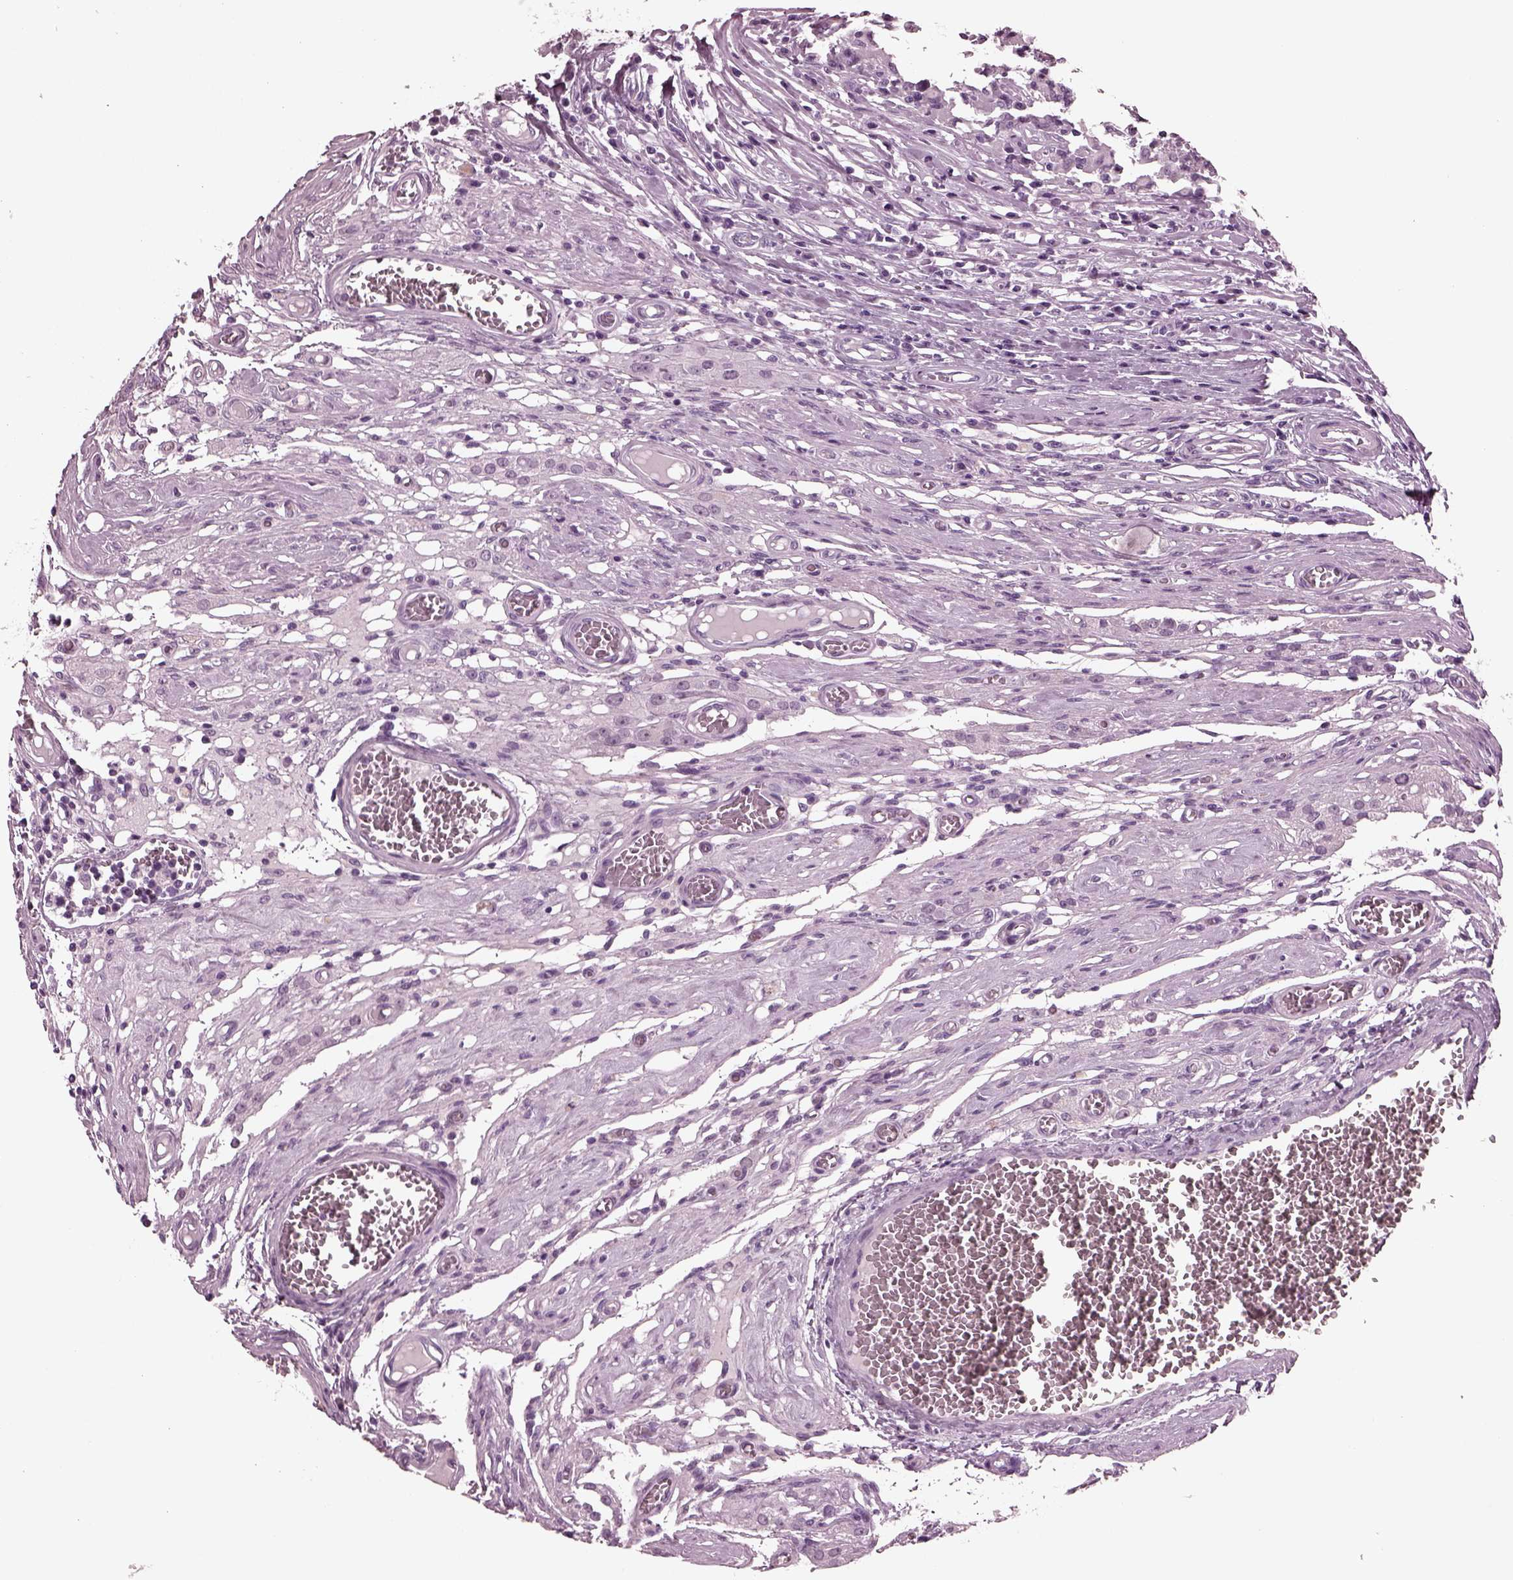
{"staining": {"intensity": "negative", "quantity": "none", "location": "none"}, "tissue": "testis cancer", "cell_type": "Tumor cells", "image_type": "cancer", "snomed": [{"axis": "morphology", "description": "Carcinoma, Embryonal, NOS"}, {"axis": "topography", "description": "Testis"}], "caption": "Histopathology image shows no protein staining in tumor cells of testis embryonal carcinoma tissue.", "gene": "MIB2", "patient": {"sex": "male", "age": 36}}